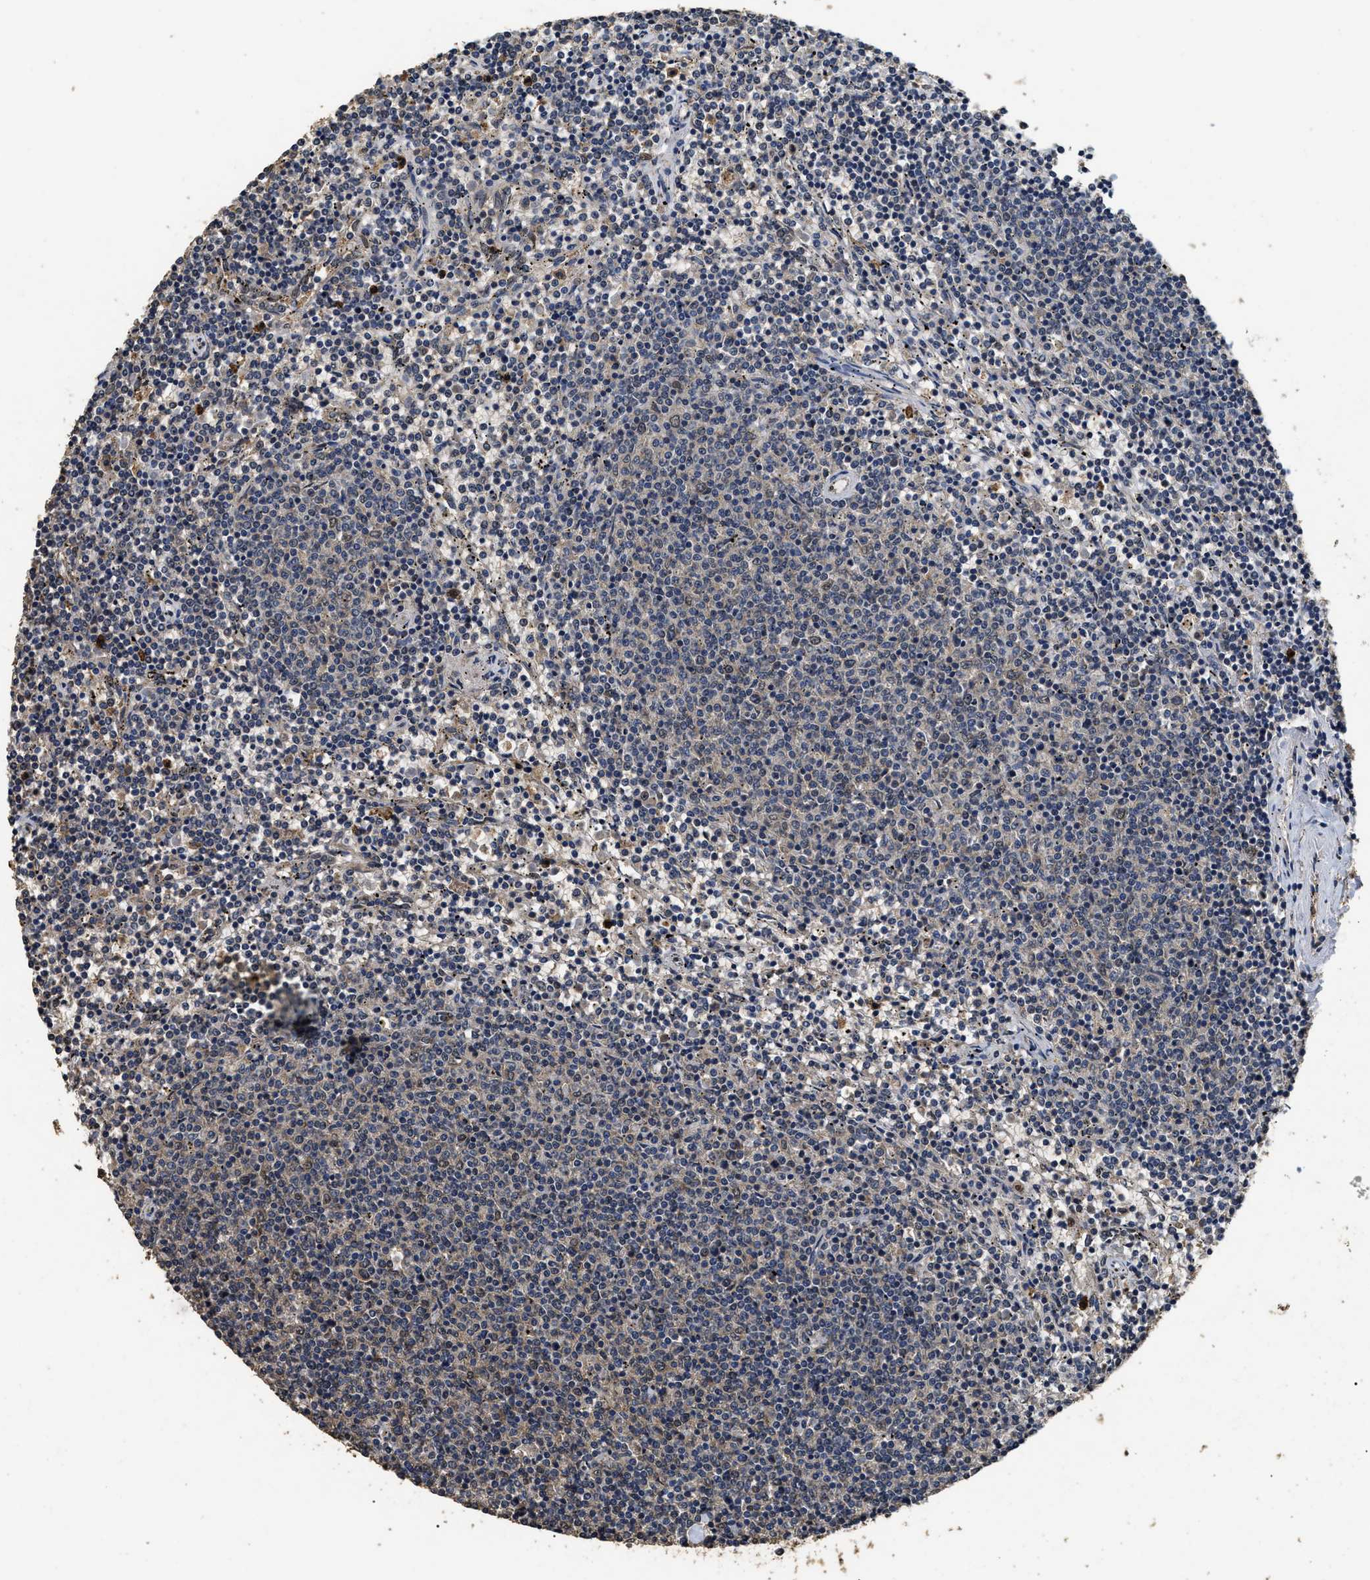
{"staining": {"intensity": "weak", "quantity": "<25%", "location": "nuclear"}, "tissue": "lymphoma", "cell_type": "Tumor cells", "image_type": "cancer", "snomed": [{"axis": "morphology", "description": "Malignant lymphoma, non-Hodgkin's type, Low grade"}, {"axis": "topography", "description": "Spleen"}], "caption": "This micrograph is of lymphoma stained with immunohistochemistry to label a protein in brown with the nuclei are counter-stained blue. There is no positivity in tumor cells.", "gene": "PSMD8", "patient": {"sex": "female", "age": 50}}